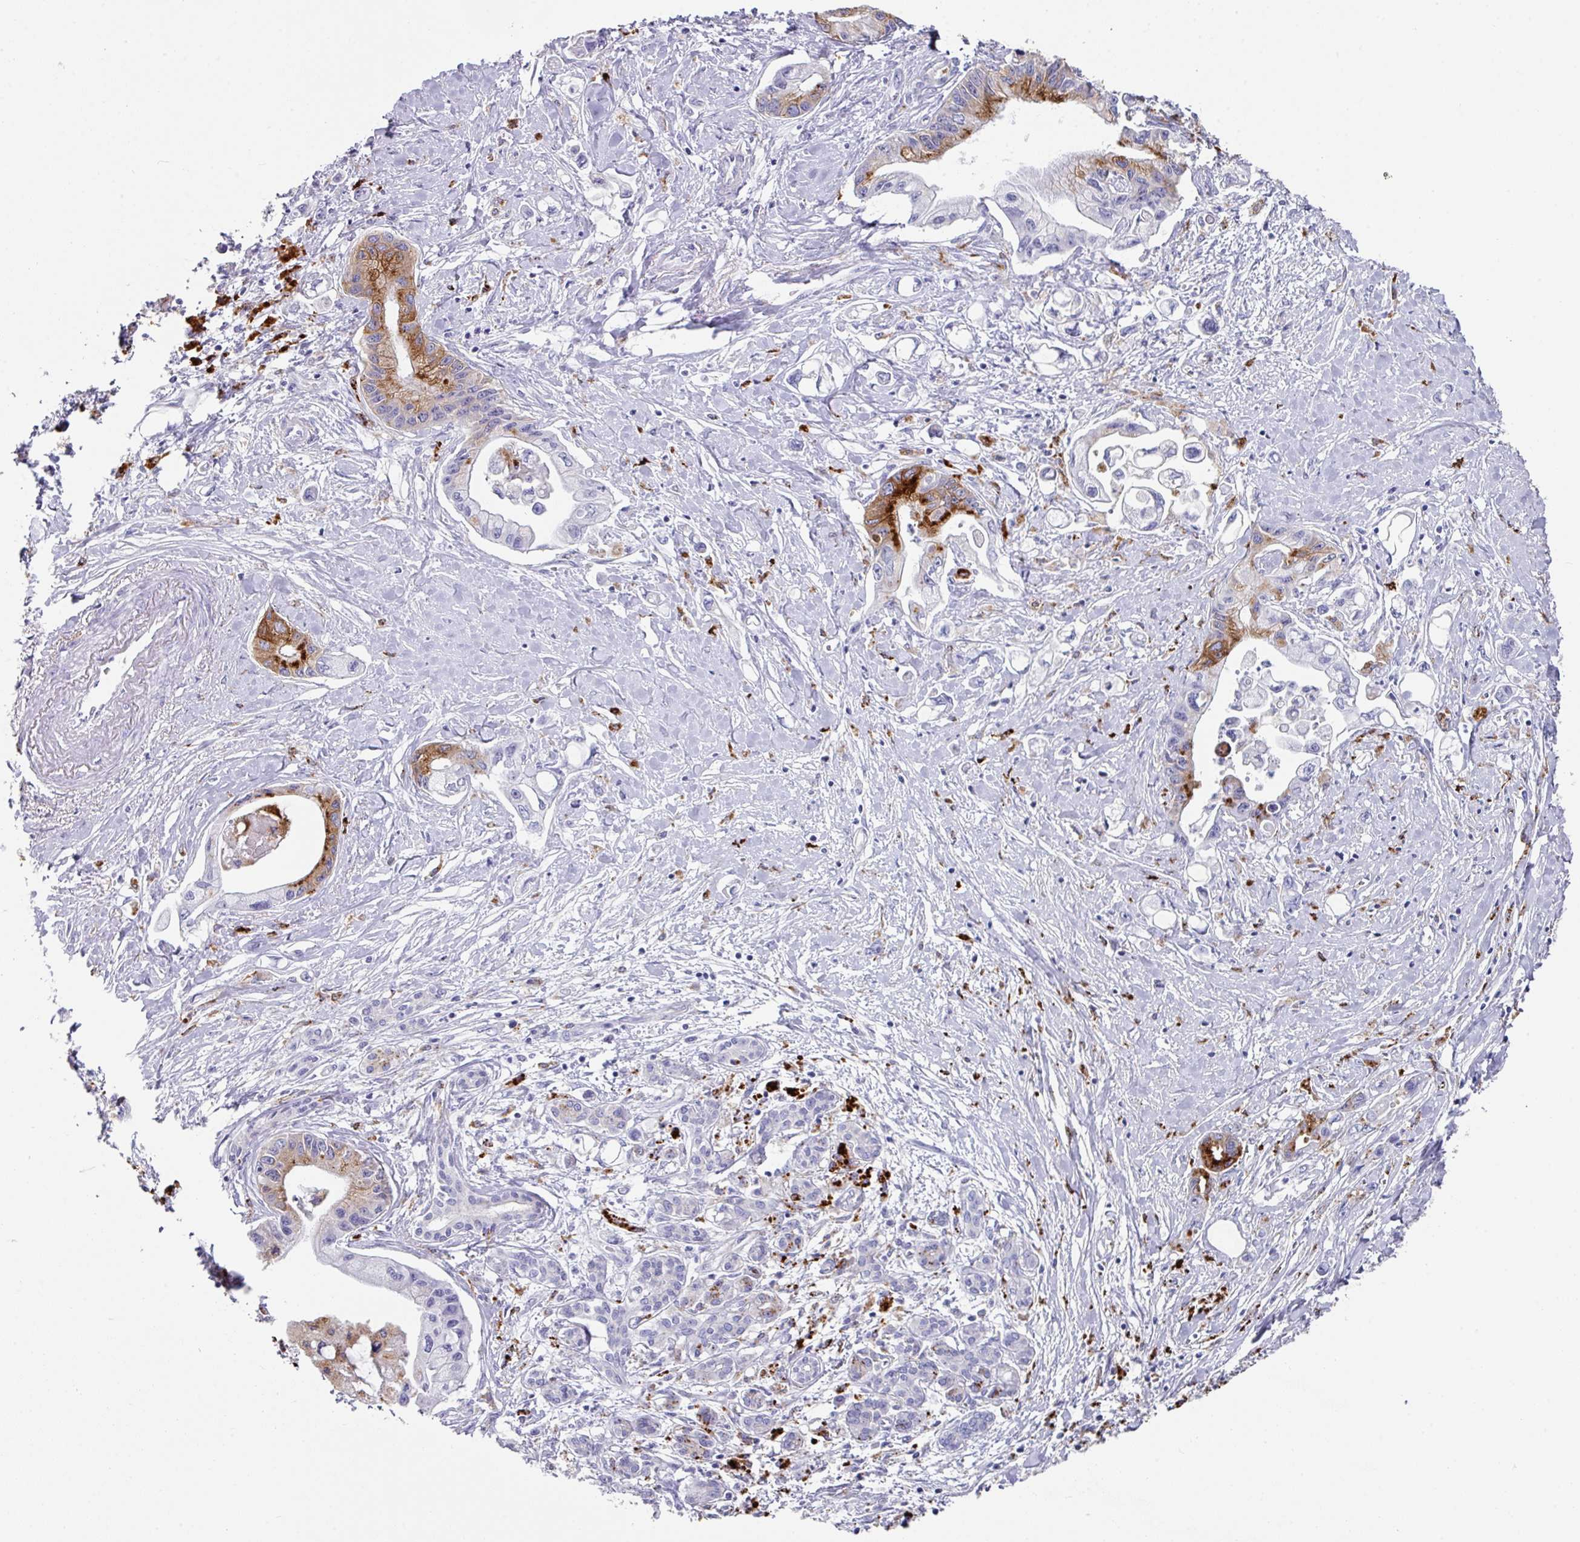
{"staining": {"intensity": "strong", "quantity": "<25%", "location": "cytoplasmic/membranous"}, "tissue": "pancreatic cancer", "cell_type": "Tumor cells", "image_type": "cancer", "snomed": [{"axis": "morphology", "description": "Adenocarcinoma, NOS"}, {"axis": "topography", "description": "Pancreas"}], "caption": "About <25% of tumor cells in adenocarcinoma (pancreatic) exhibit strong cytoplasmic/membranous protein positivity as visualized by brown immunohistochemical staining.", "gene": "CPVL", "patient": {"sex": "male", "age": 61}}